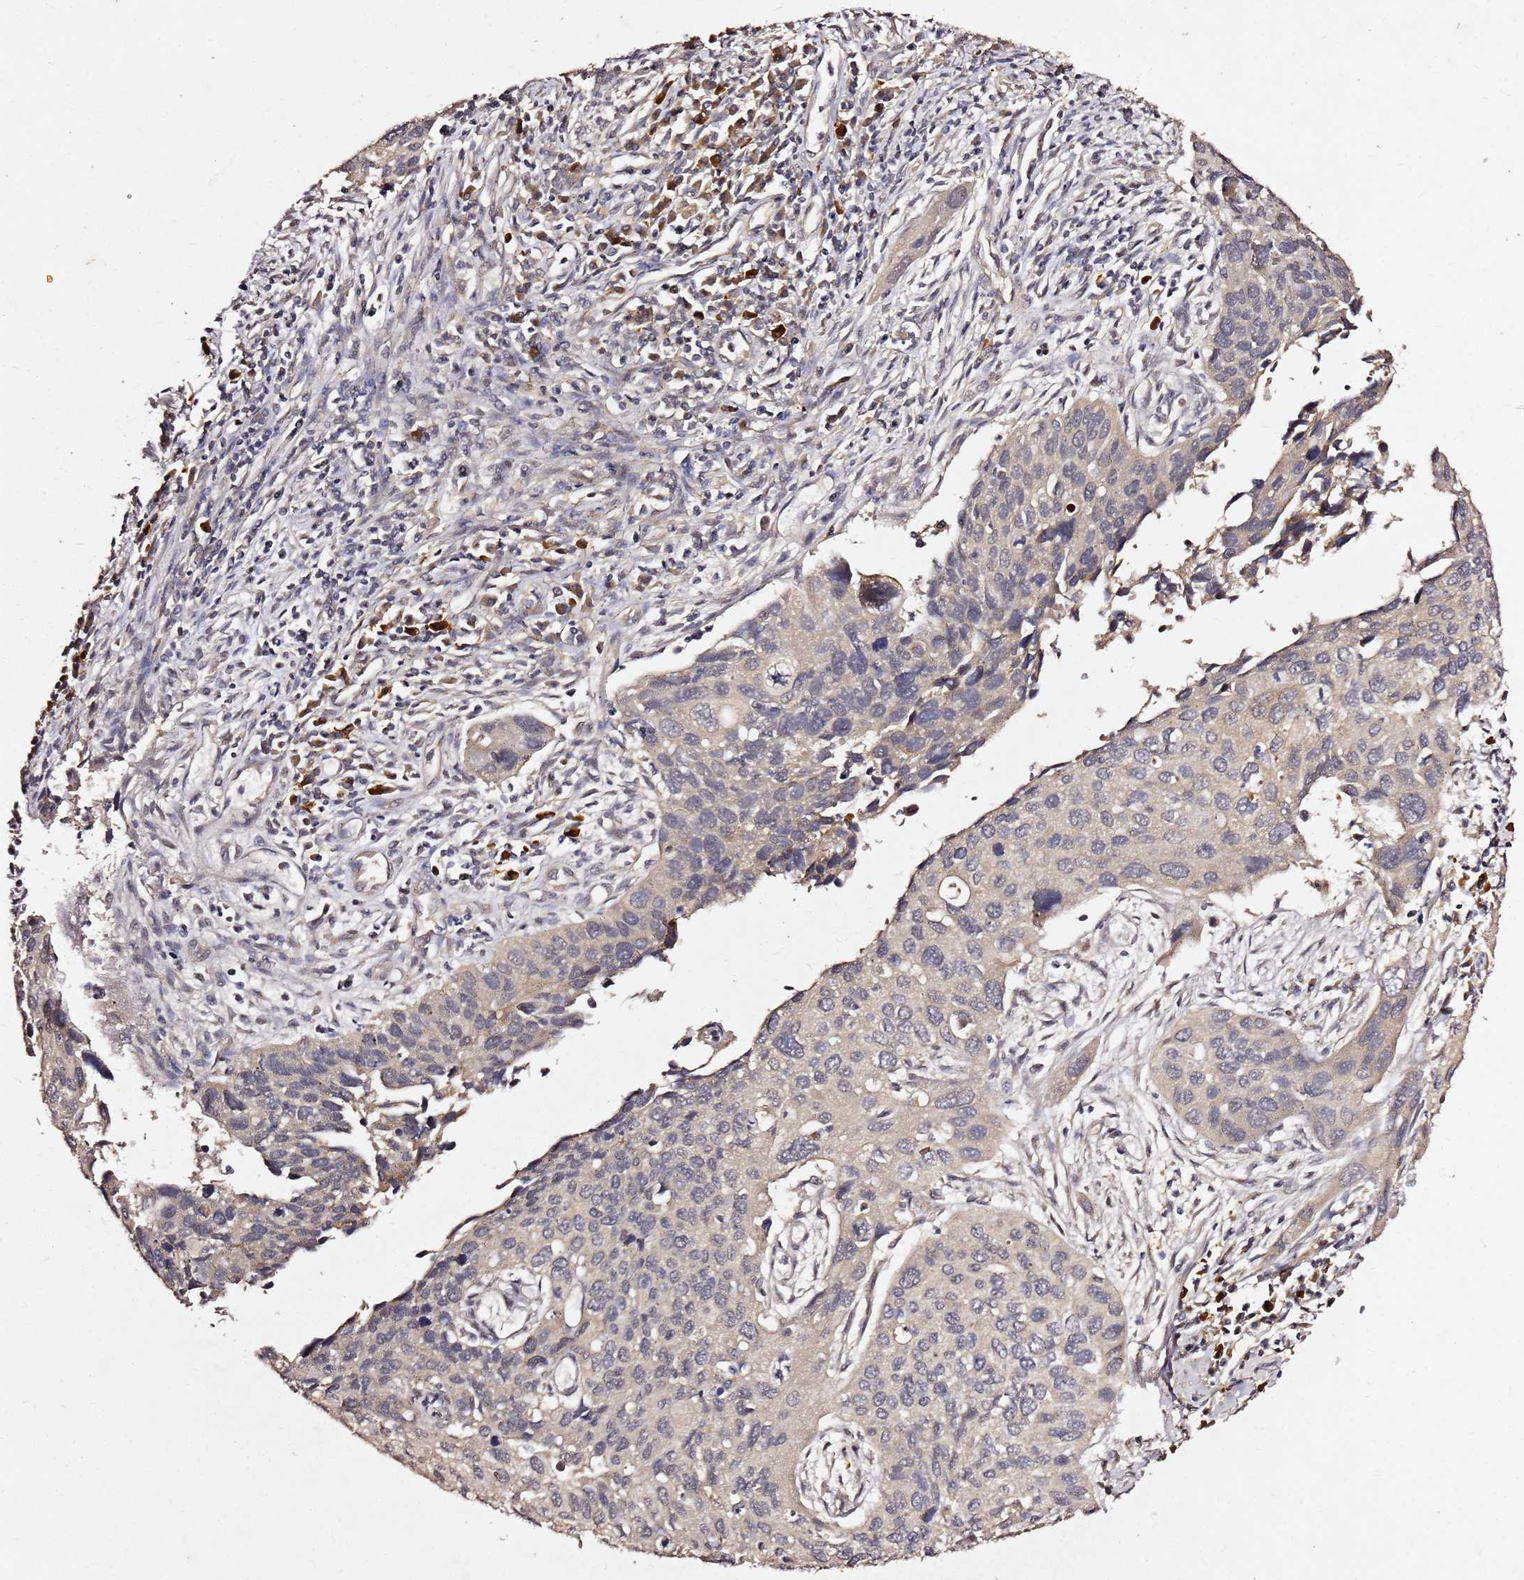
{"staining": {"intensity": "negative", "quantity": "none", "location": "none"}, "tissue": "cervical cancer", "cell_type": "Tumor cells", "image_type": "cancer", "snomed": [{"axis": "morphology", "description": "Squamous cell carcinoma, NOS"}, {"axis": "topography", "description": "Cervix"}], "caption": "DAB (3,3'-diaminobenzidine) immunohistochemical staining of cervical cancer (squamous cell carcinoma) reveals no significant staining in tumor cells. Brightfield microscopy of immunohistochemistry (IHC) stained with DAB (3,3'-diaminobenzidine) (brown) and hematoxylin (blue), captured at high magnification.", "gene": "C6orf136", "patient": {"sex": "female", "age": 55}}